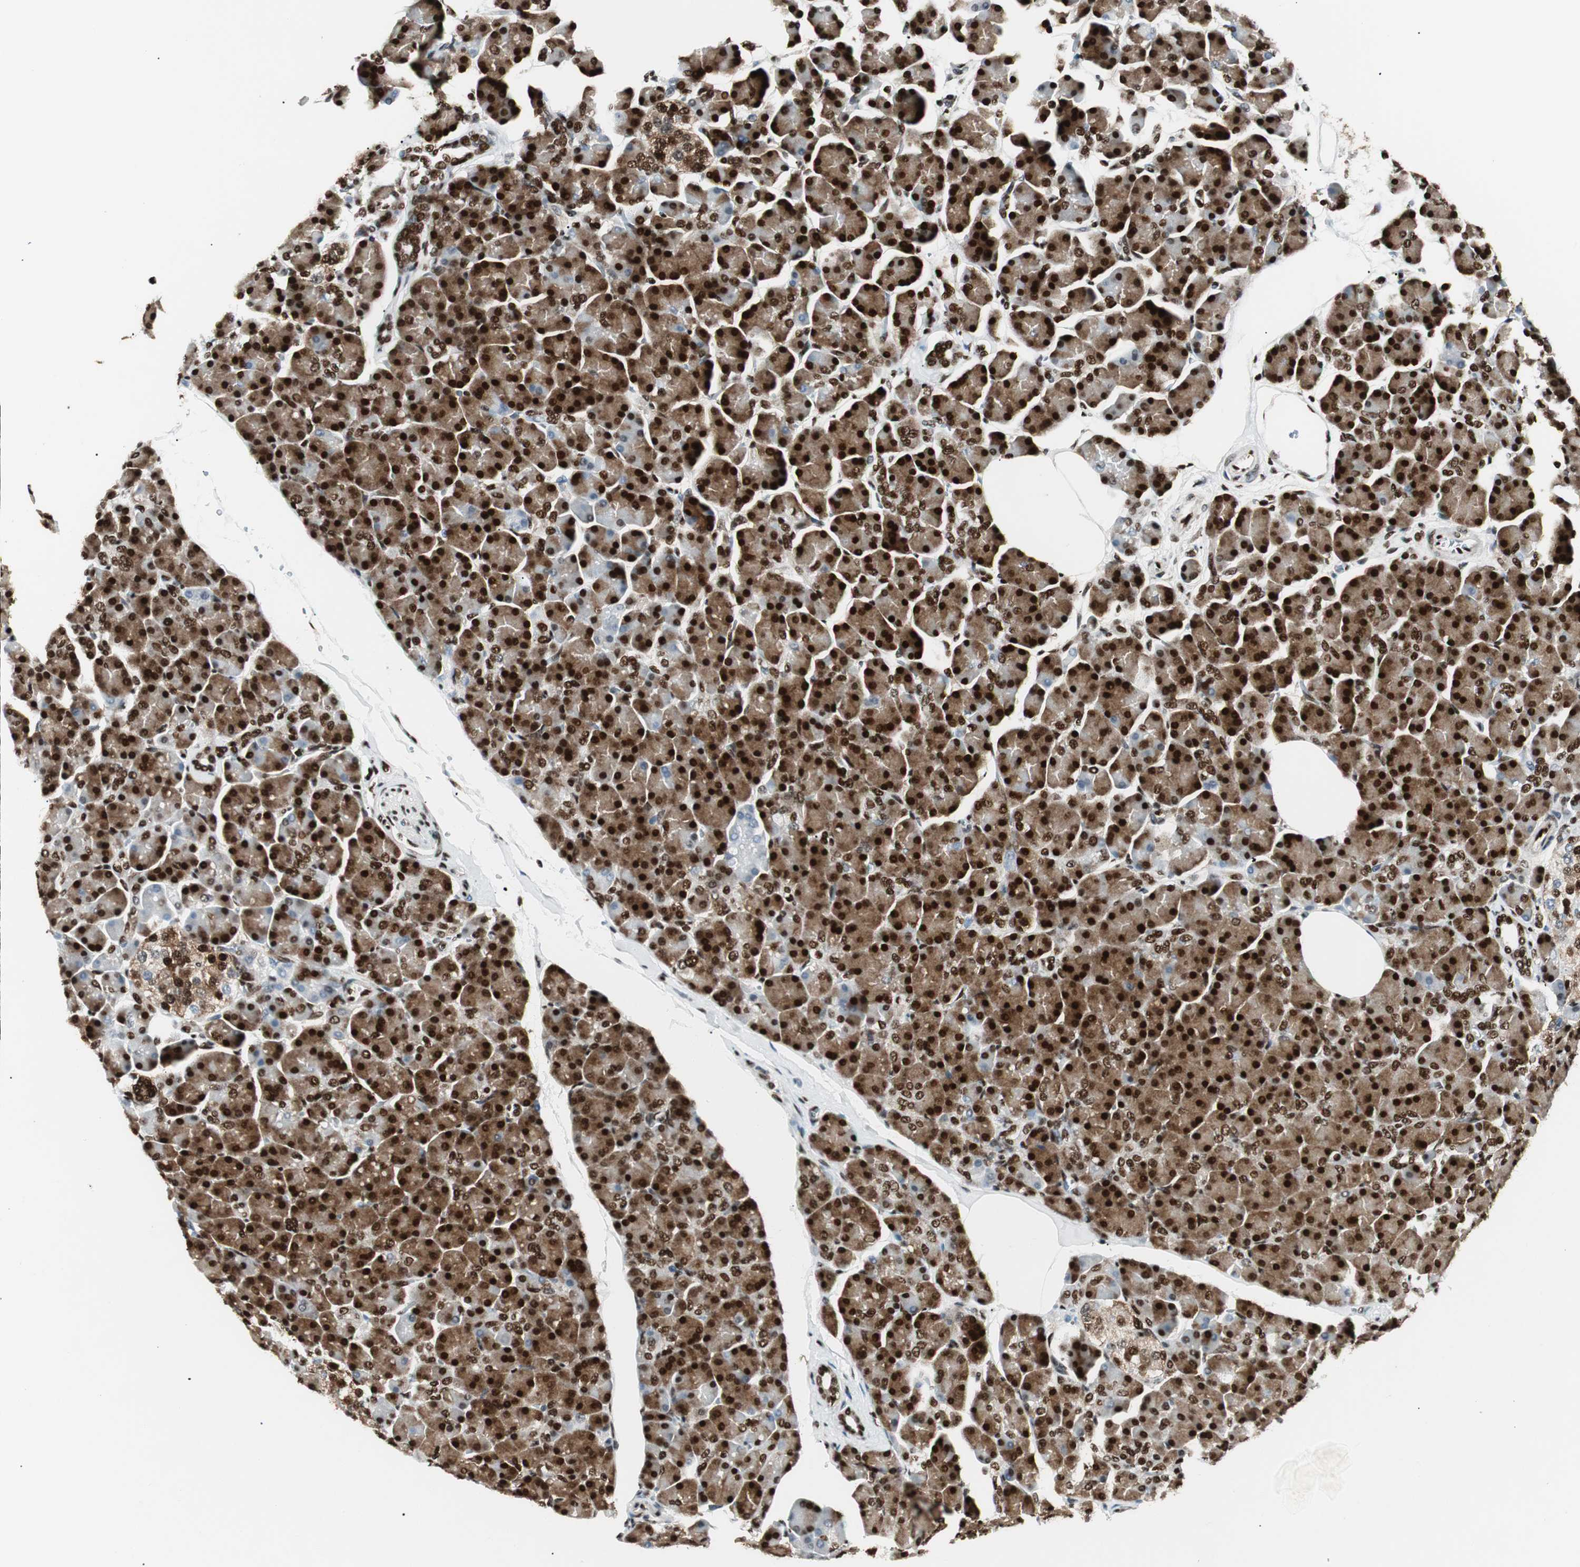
{"staining": {"intensity": "strong", "quantity": ">75%", "location": "nuclear"}, "tissue": "pancreas", "cell_type": "Exocrine glandular cells", "image_type": "normal", "snomed": [{"axis": "morphology", "description": "Normal tissue, NOS"}, {"axis": "topography", "description": "Pancreas"}], "caption": "Exocrine glandular cells reveal high levels of strong nuclear expression in approximately >75% of cells in benign human pancreas.", "gene": "EWSR1", "patient": {"sex": "female", "age": 43}}